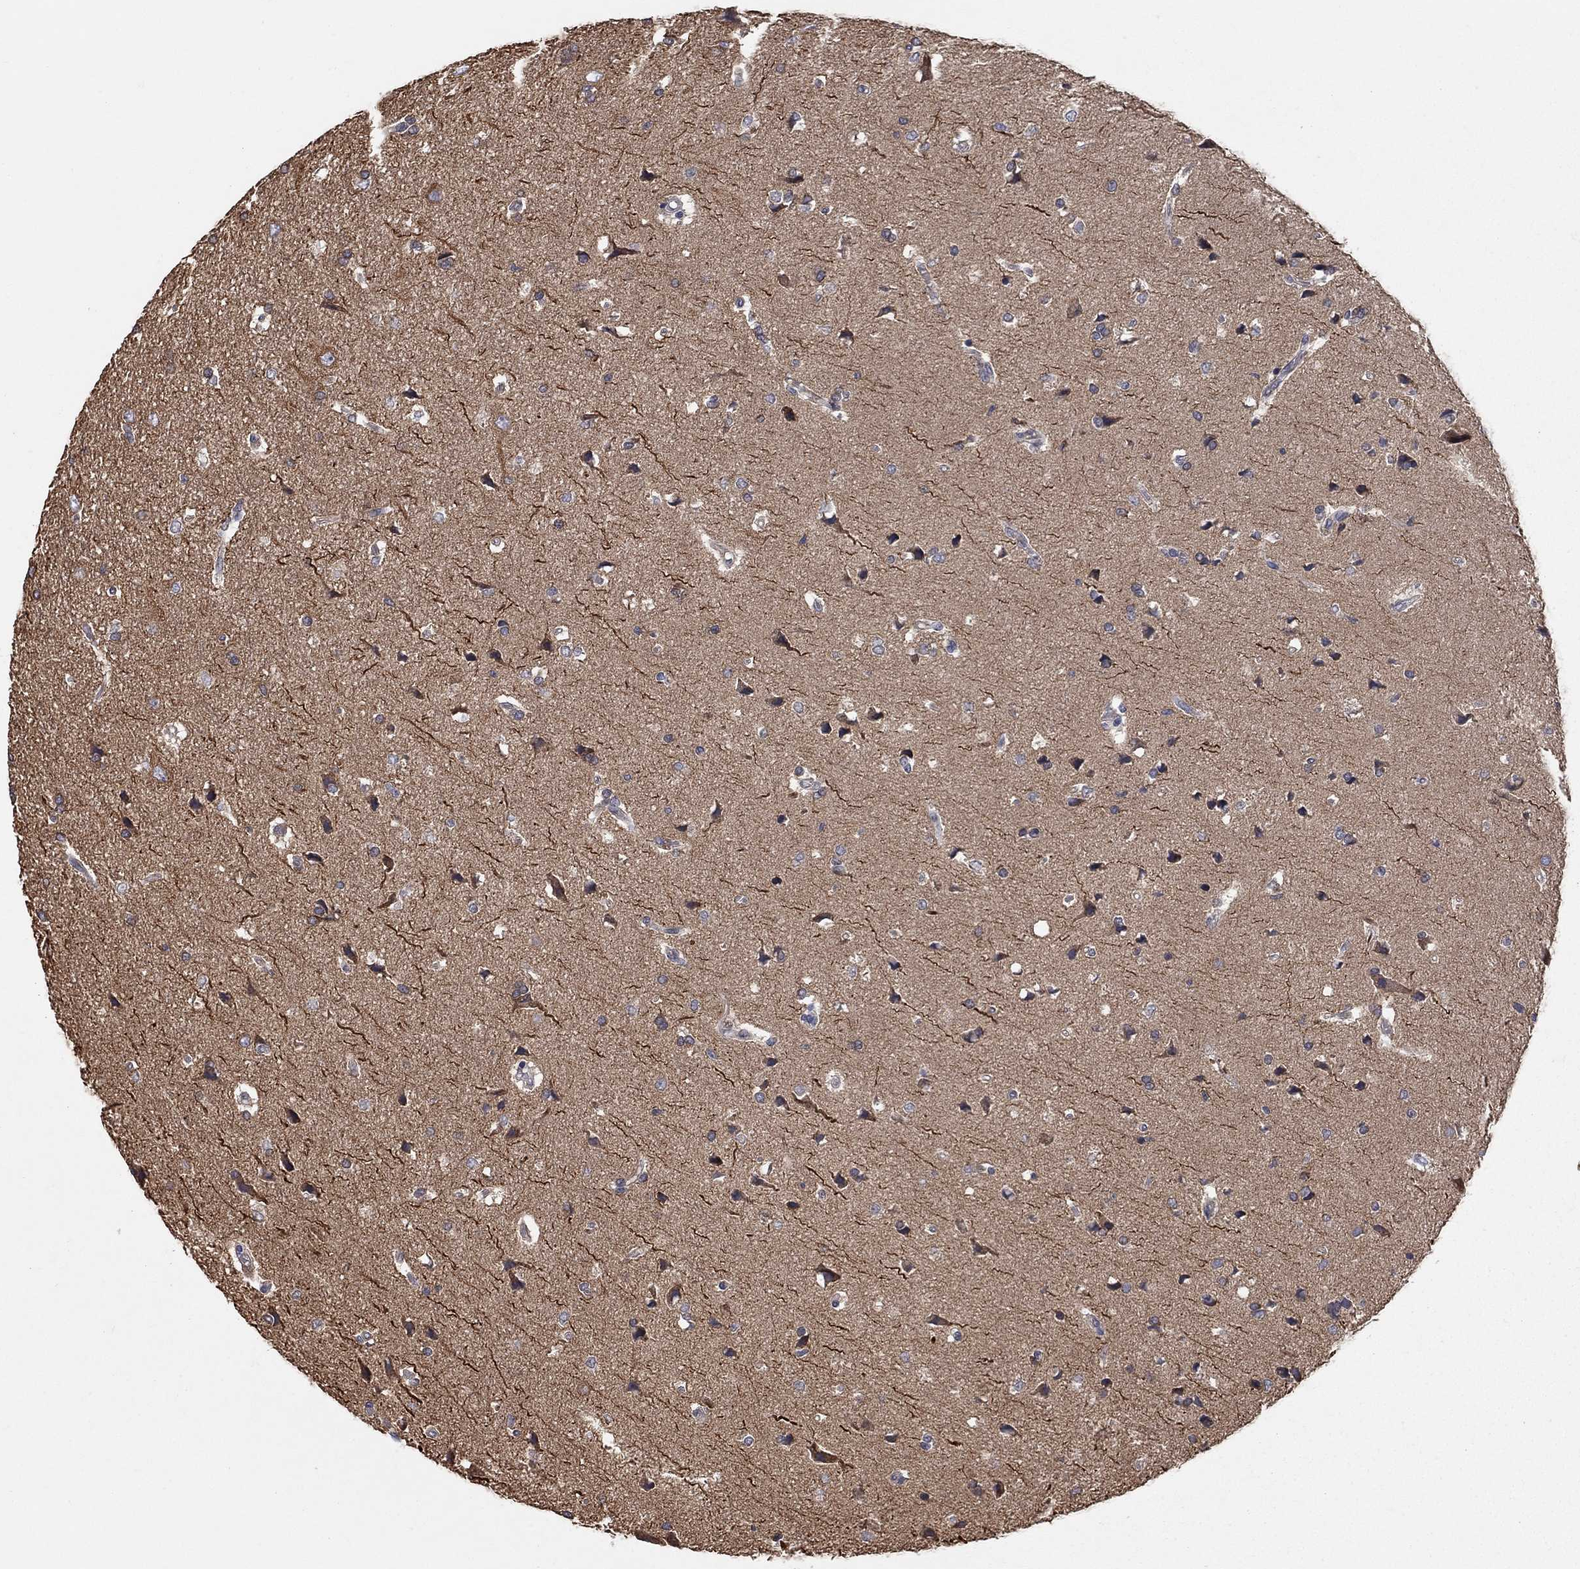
{"staining": {"intensity": "moderate", "quantity": "<25%", "location": "cytoplasmic/membranous"}, "tissue": "glioma", "cell_type": "Tumor cells", "image_type": "cancer", "snomed": [{"axis": "morphology", "description": "Glioma, malignant, High grade"}, {"axis": "topography", "description": "Brain"}], "caption": "Malignant high-grade glioma tissue shows moderate cytoplasmic/membranous expression in about <25% of tumor cells, visualized by immunohistochemistry.", "gene": "WASF3", "patient": {"sex": "female", "age": 63}}